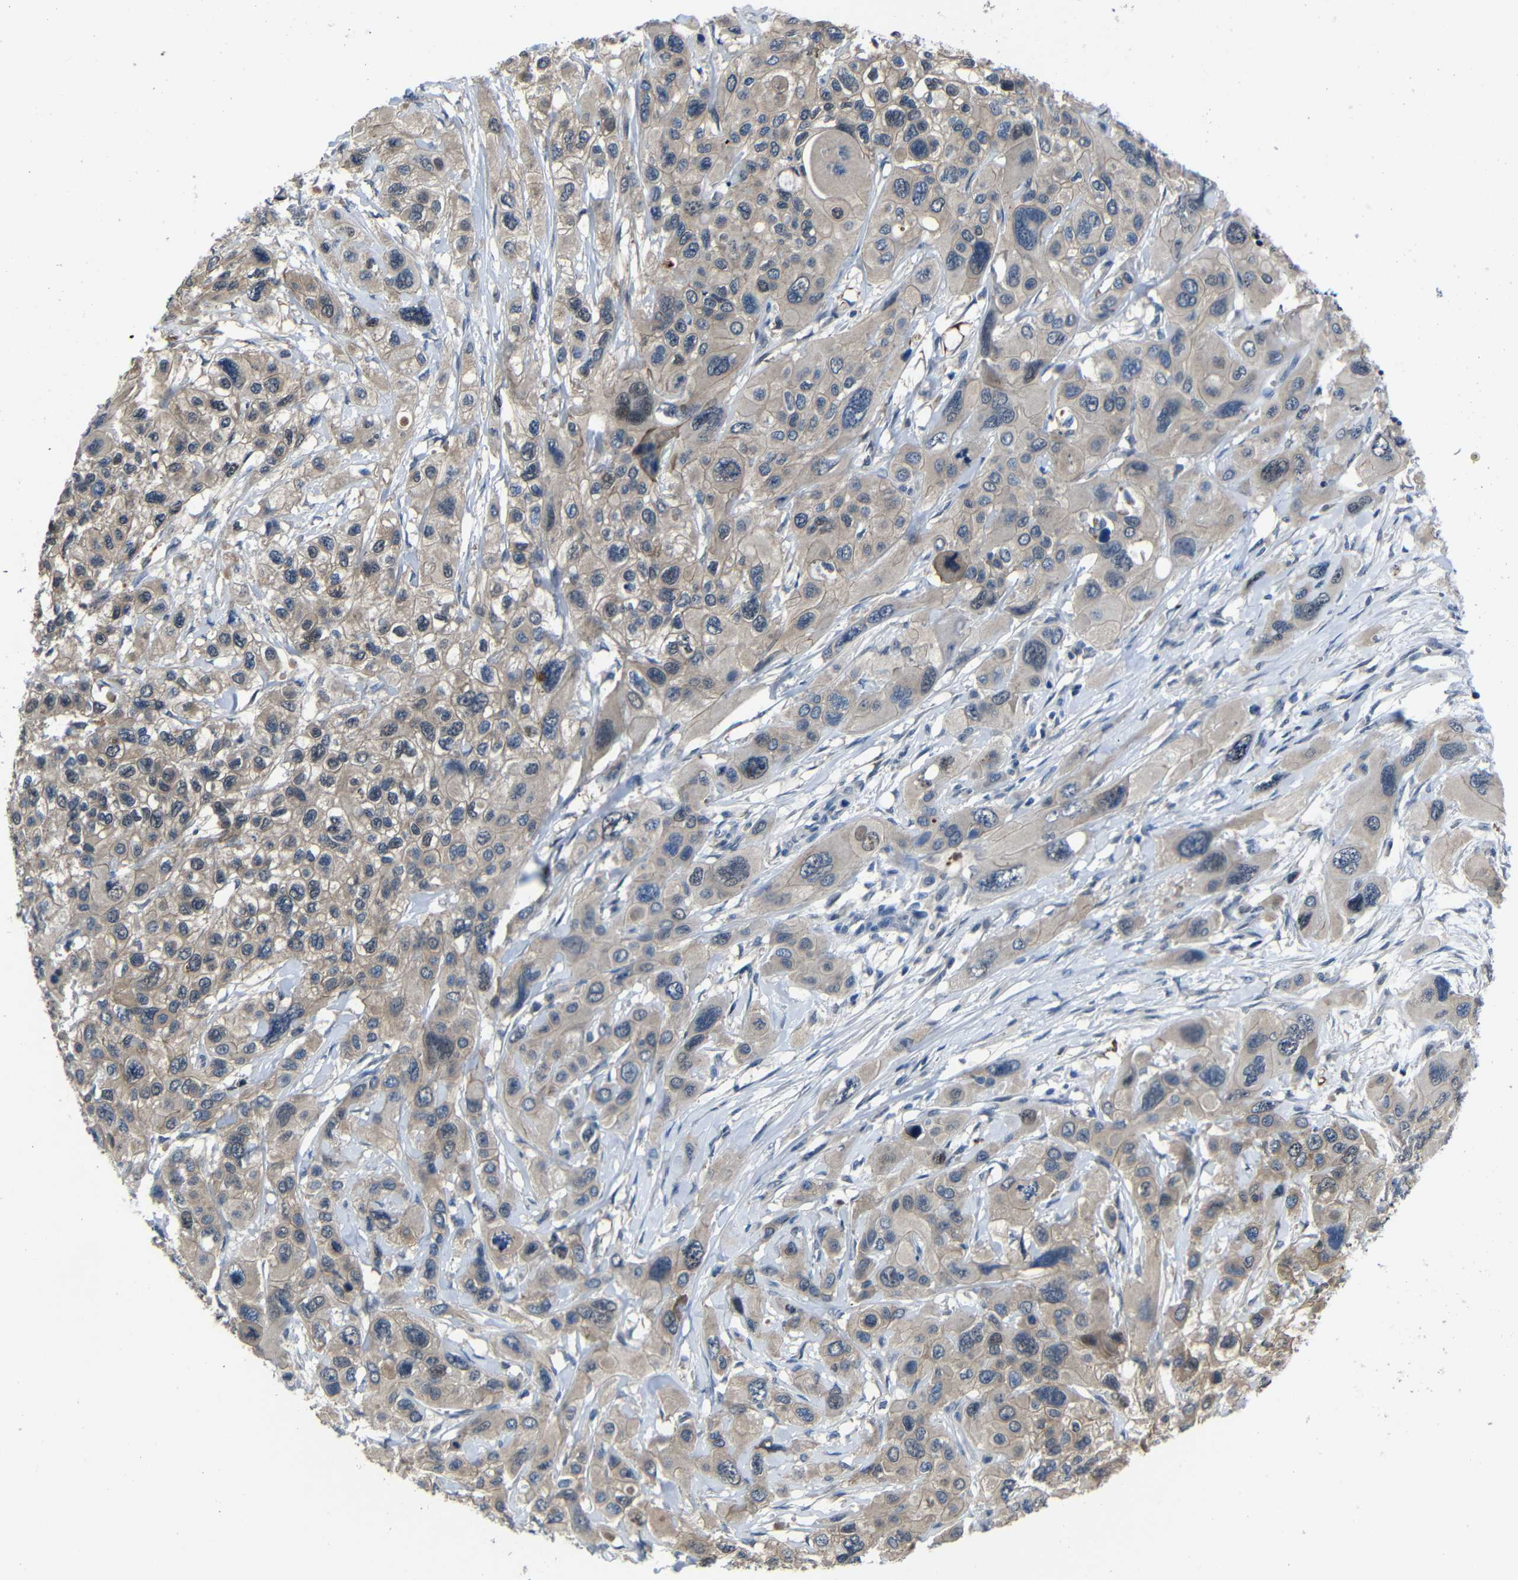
{"staining": {"intensity": "weak", "quantity": ">75%", "location": "cytoplasmic/membranous"}, "tissue": "pancreatic cancer", "cell_type": "Tumor cells", "image_type": "cancer", "snomed": [{"axis": "morphology", "description": "Adenocarcinoma, NOS"}, {"axis": "topography", "description": "Pancreas"}], "caption": "High-magnification brightfield microscopy of adenocarcinoma (pancreatic) stained with DAB (brown) and counterstained with hematoxylin (blue). tumor cells exhibit weak cytoplasmic/membranous positivity is identified in about>75% of cells. (DAB (3,3'-diaminobenzidine) = brown stain, brightfield microscopy at high magnification).", "gene": "SEMA4B", "patient": {"sex": "male", "age": 73}}